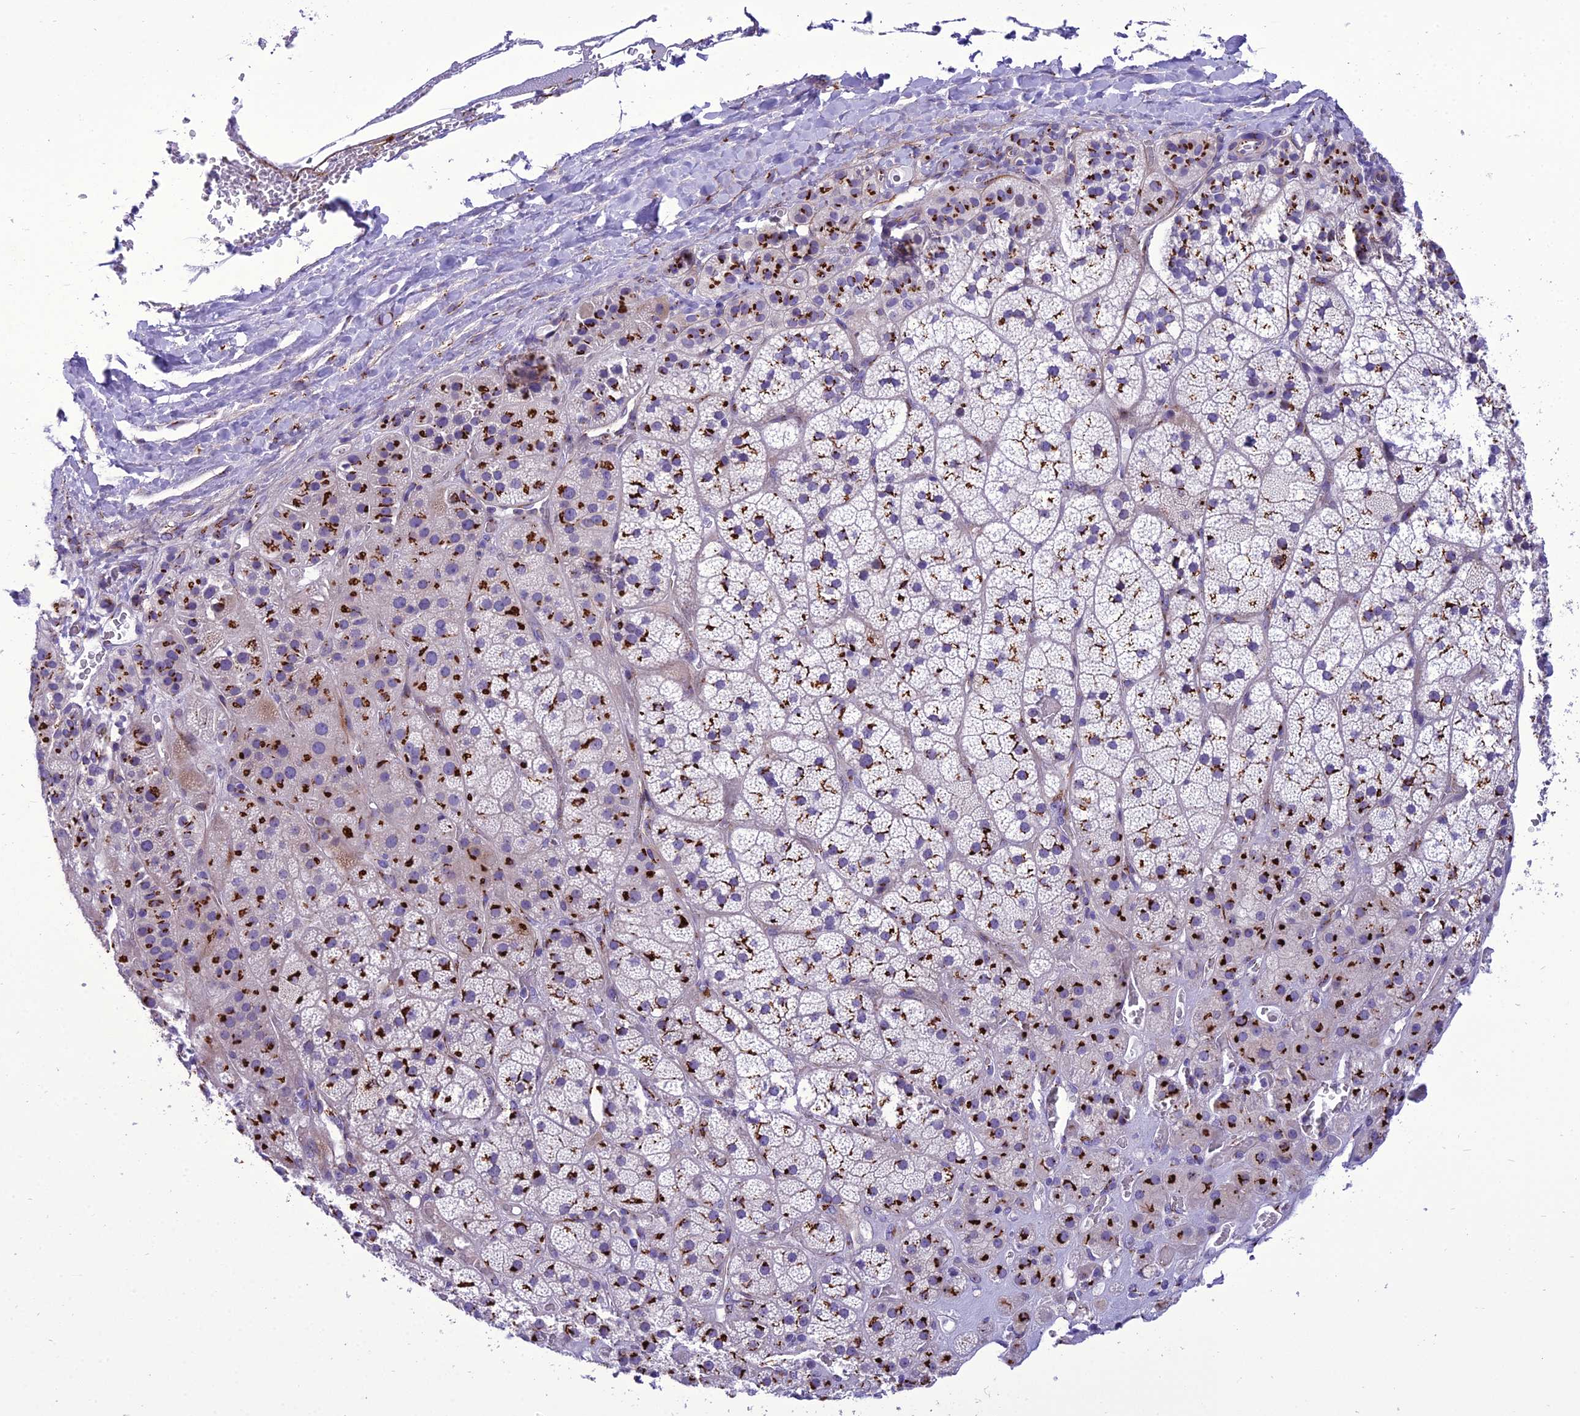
{"staining": {"intensity": "strong", "quantity": ">75%", "location": "cytoplasmic/membranous"}, "tissue": "adrenal gland", "cell_type": "Glandular cells", "image_type": "normal", "snomed": [{"axis": "morphology", "description": "Normal tissue, NOS"}, {"axis": "topography", "description": "Adrenal gland"}], "caption": "Protein expression analysis of normal human adrenal gland reveals strong cytoplasmic/membranous positivity in about >75% of glandular cells. (IHC, brightfield microscopy, high magnification).", "gene": "GOLM2", "patient": {"sex": "male", "age": 57}}